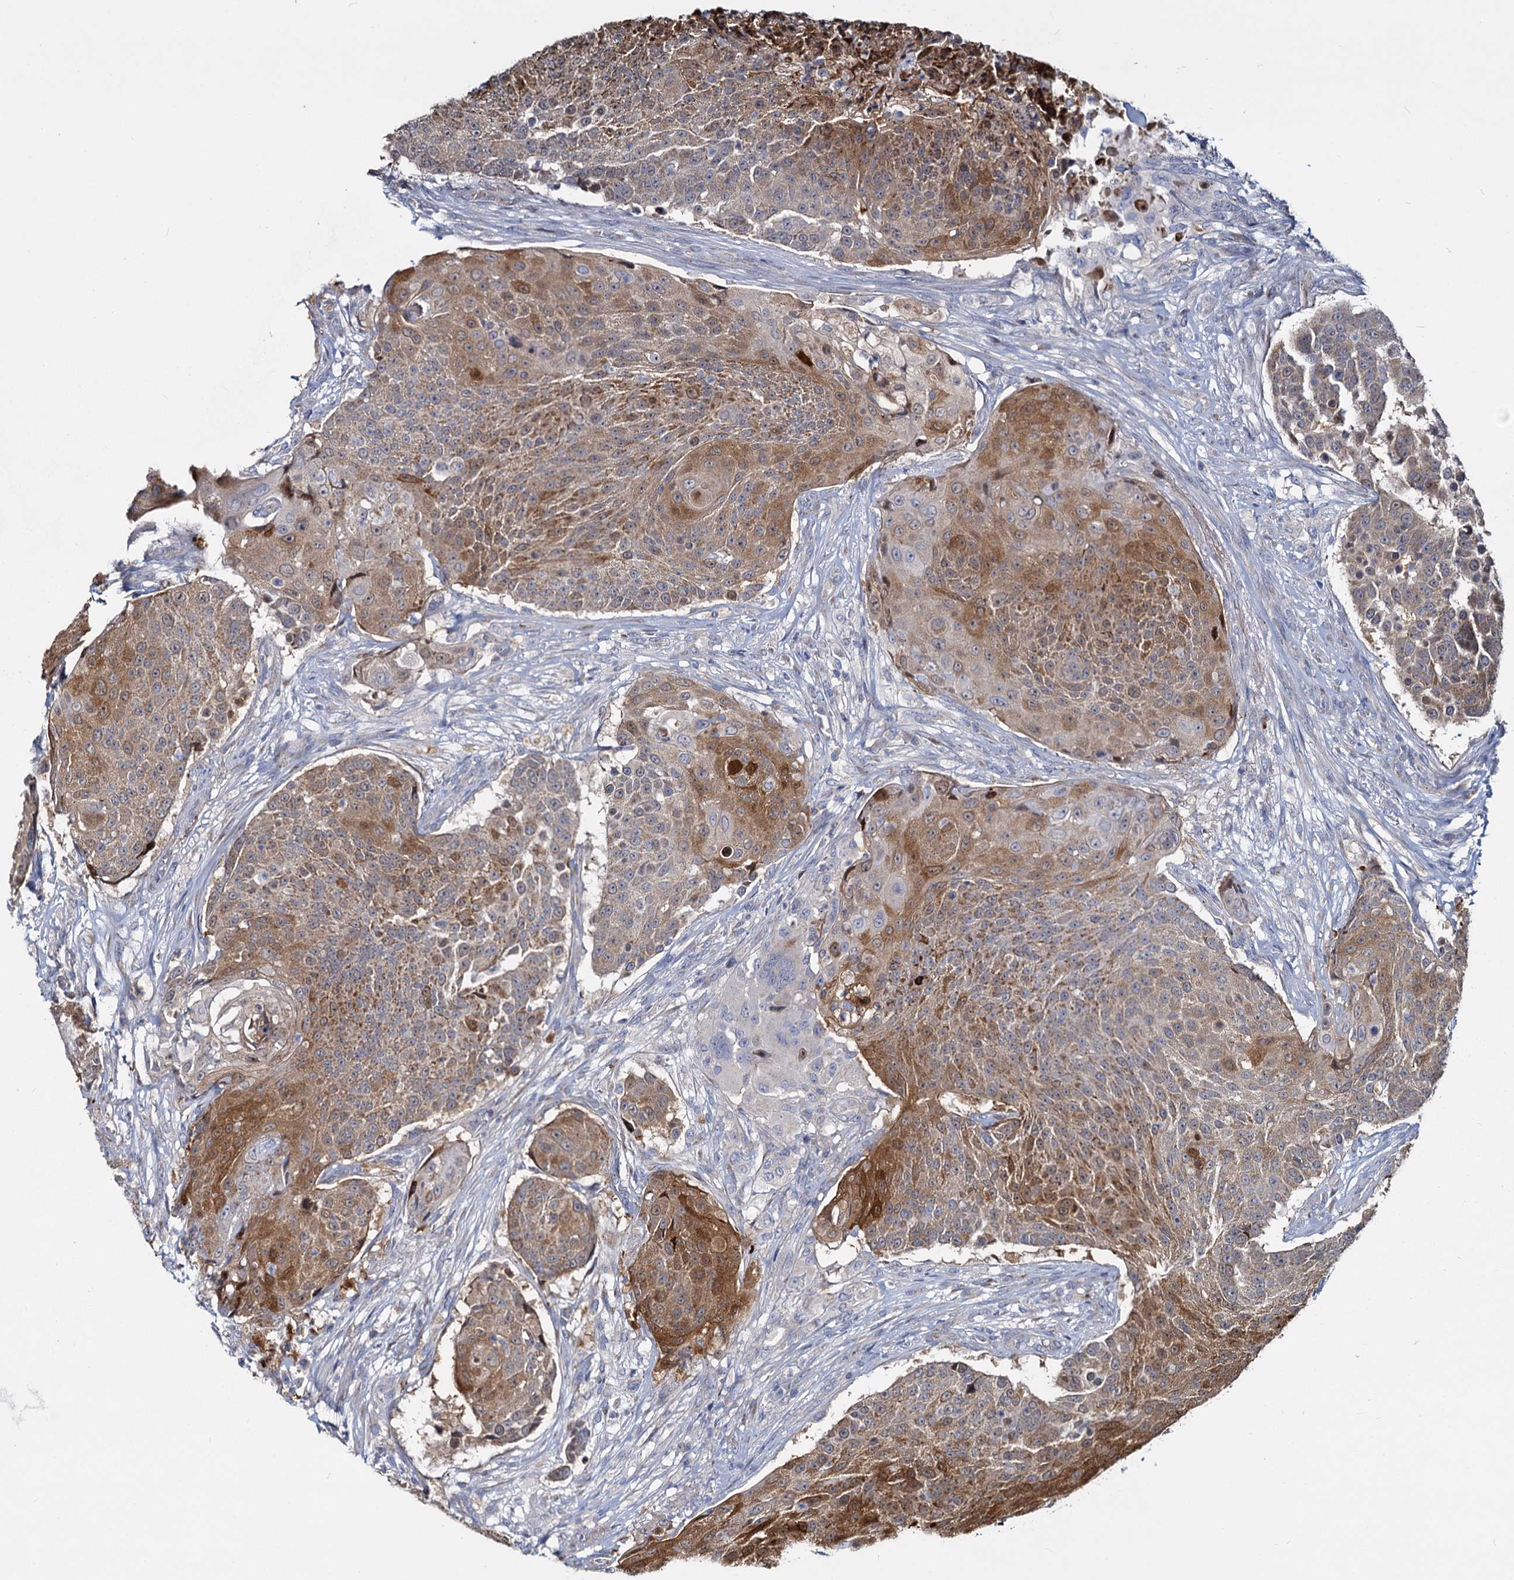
{"staining": {"intensity": "moderate", "quantity": ">75%", "location": "cytoplasmic/membranous"}, "tissue": "urothelial cancer", "cell_type": "Tumor cells", "image_type": "cancer", "snomed": [{"axis": "morphology", "description": "Urothelial carcinoma, High grade"}, {"axis": "topography", "description": "Urinary bladder"}], "caption": "Tumor cells exhibit medium levels of moderate cytoplasmic/membranous staining in approximately >75% of cells in urothelial cancer.", "gene": "DCUN1D2", "patient": {"sex": "female", "age": 63}}